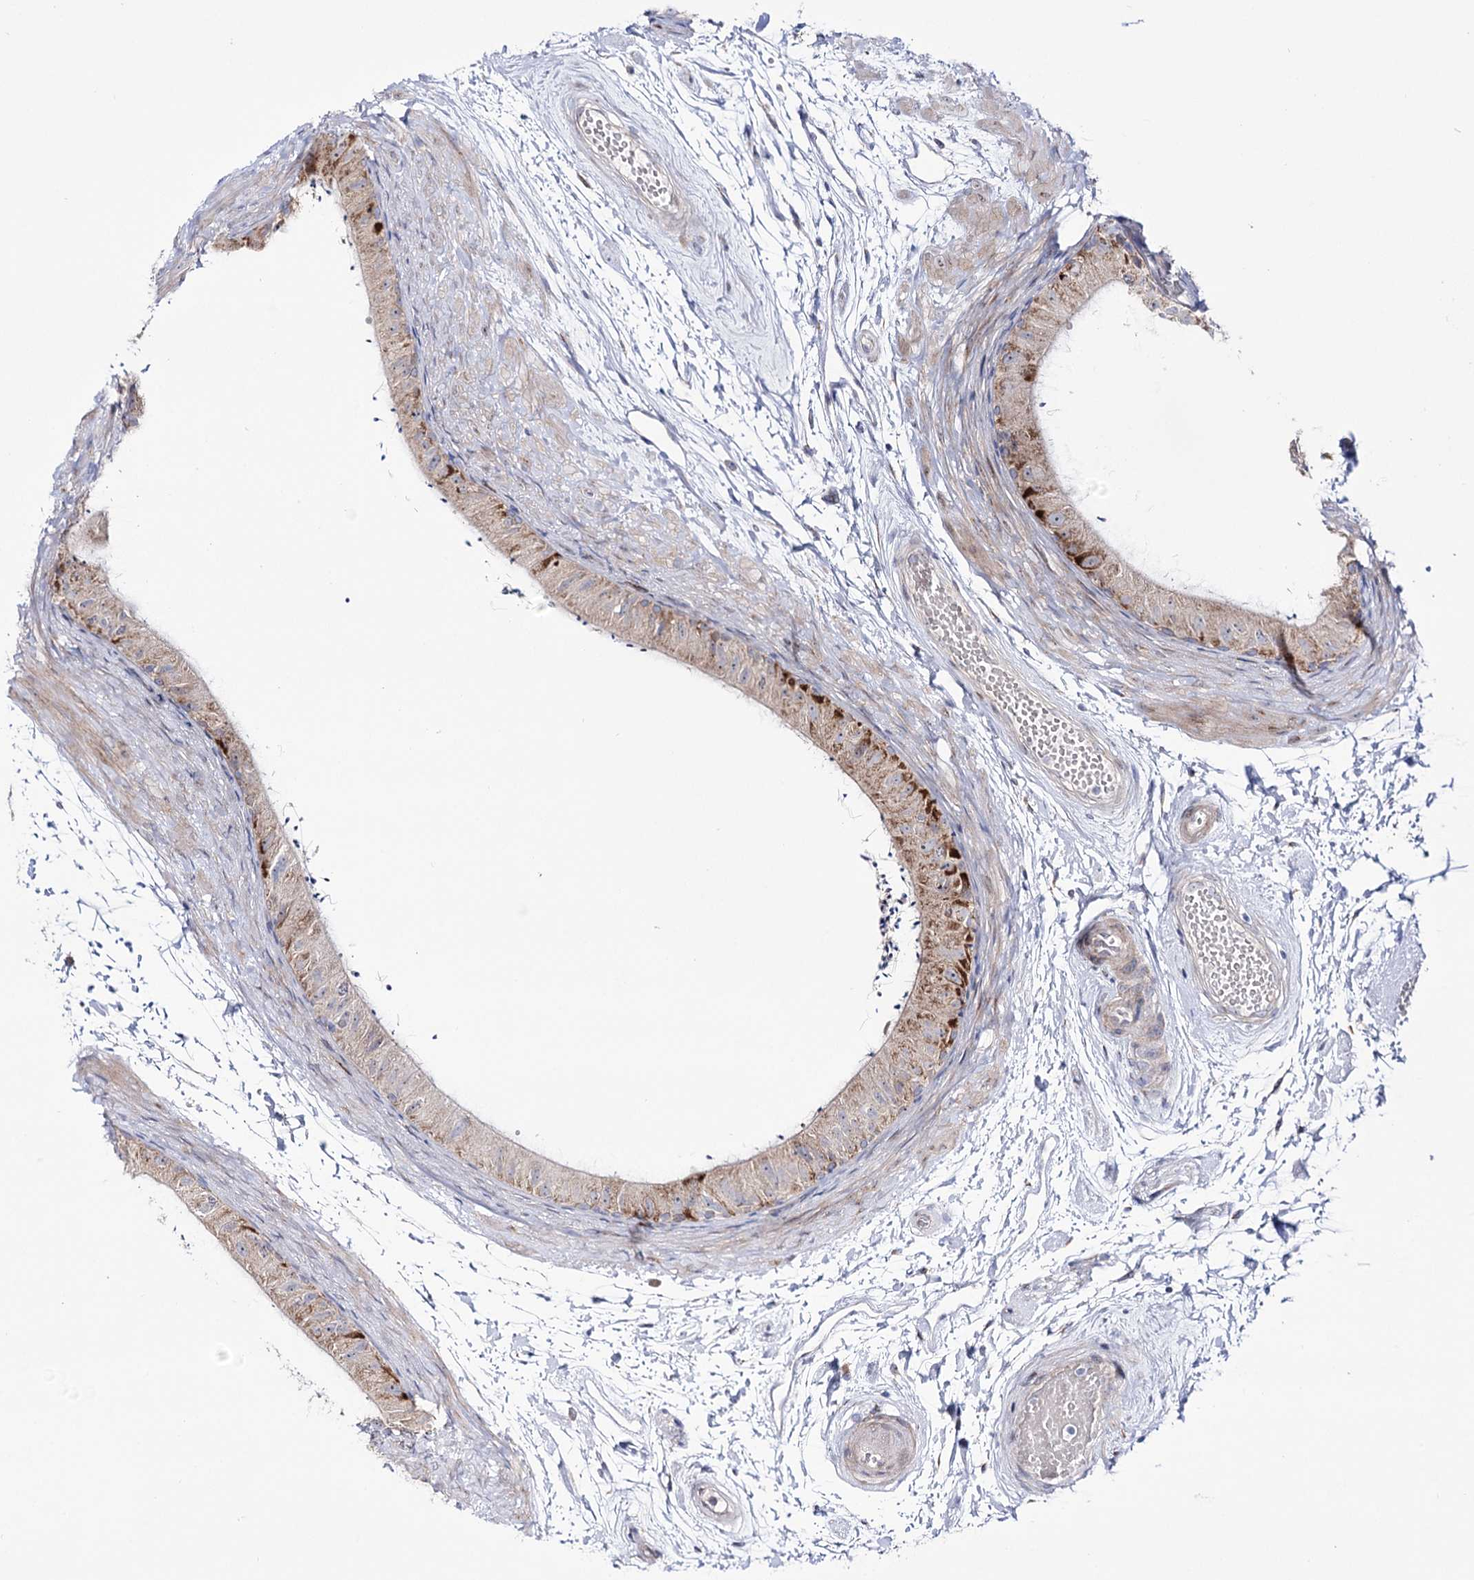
{"staining": {"intensity": "moderate", "quantity": "<25%", "location": "cytoplasmic/membranous"}, "tissue": "epididymis", "cell_type": "Glandular cells", "image_type": "normal", "snomed": [{"axis": "morphology", "description": "Normal tissue, NOS"}, {"axis": "topography", "description": "Epididymis"}], "caption": "Immunohistochemistry (IHC) staining of normal epididymis, which shows low levels of moderate cytoplasmic/membranous expression in about <25% of glandular cells indicating moderate cytoplasmic/membranous protein expression. The staining was performed using DAB (3,3'-diaminobenzidine) (brown) for protein detection and nuclei were counterstained in hematoxylin (blue).", "gene": "METTL5", "patient": {"sex": "male", "age": 50}}